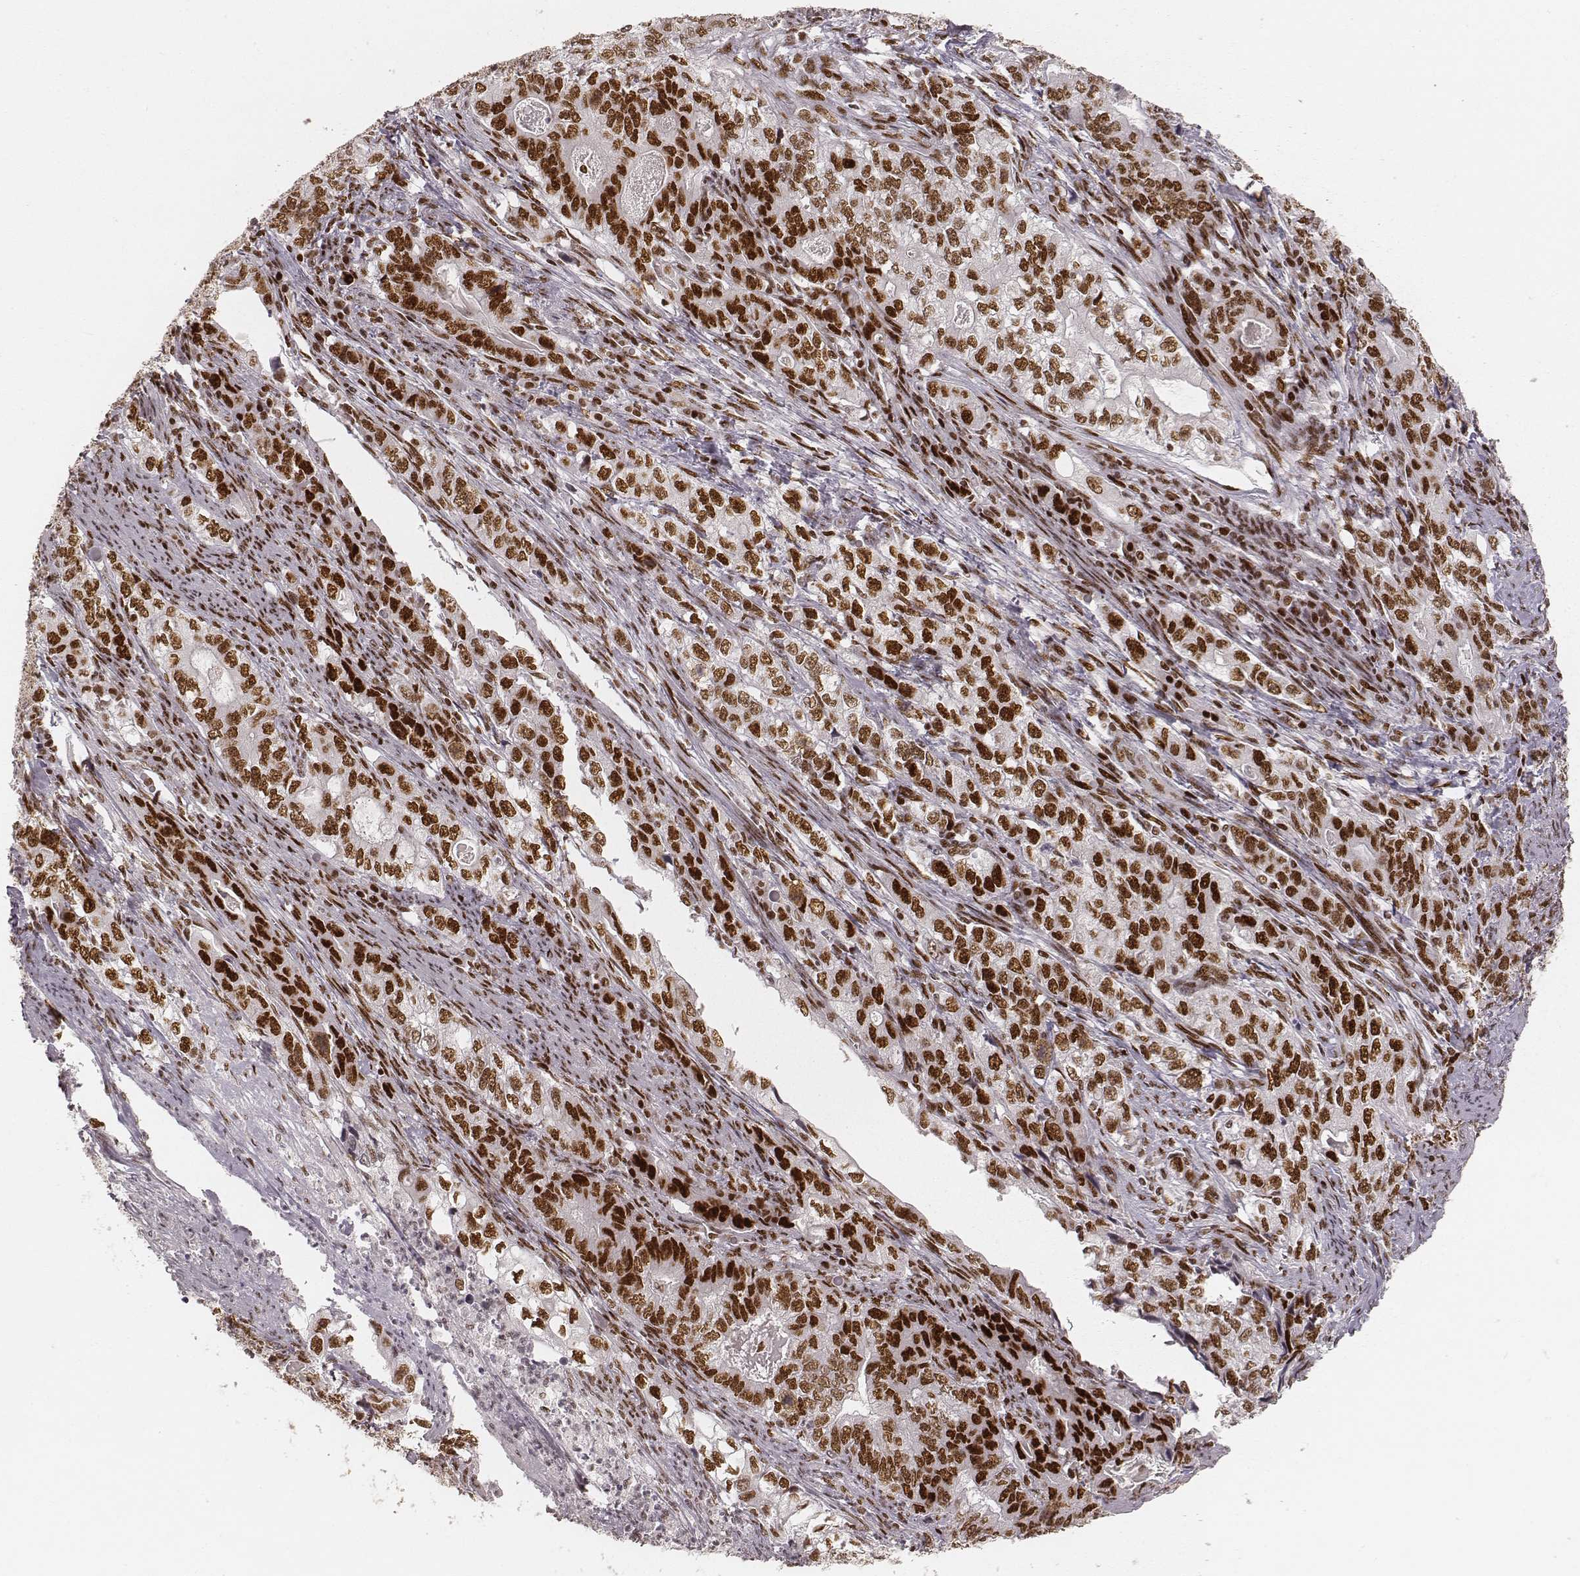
{"staining": {"intensity": "strong", "quantity": ">75%", "location": "nuclear"}, "tissue": "stomach cancer", "cell_type": "Tumor cells", "image_type": "cancer", "snomed": [{"axis": "morphology", "description": "Adenocarcinoma, NOS"}, {"axis": "topography", "description": "Stomach, lower"}], "caption": "This micrograph reveals immunohistochemistry (IHC) staining of stomach adenocarcinoma, with high strong nuclear expression in approximately >75% of tumor cells.", "gene": "HNRNPC", "patient": {"sex": "female", "age": 72}}